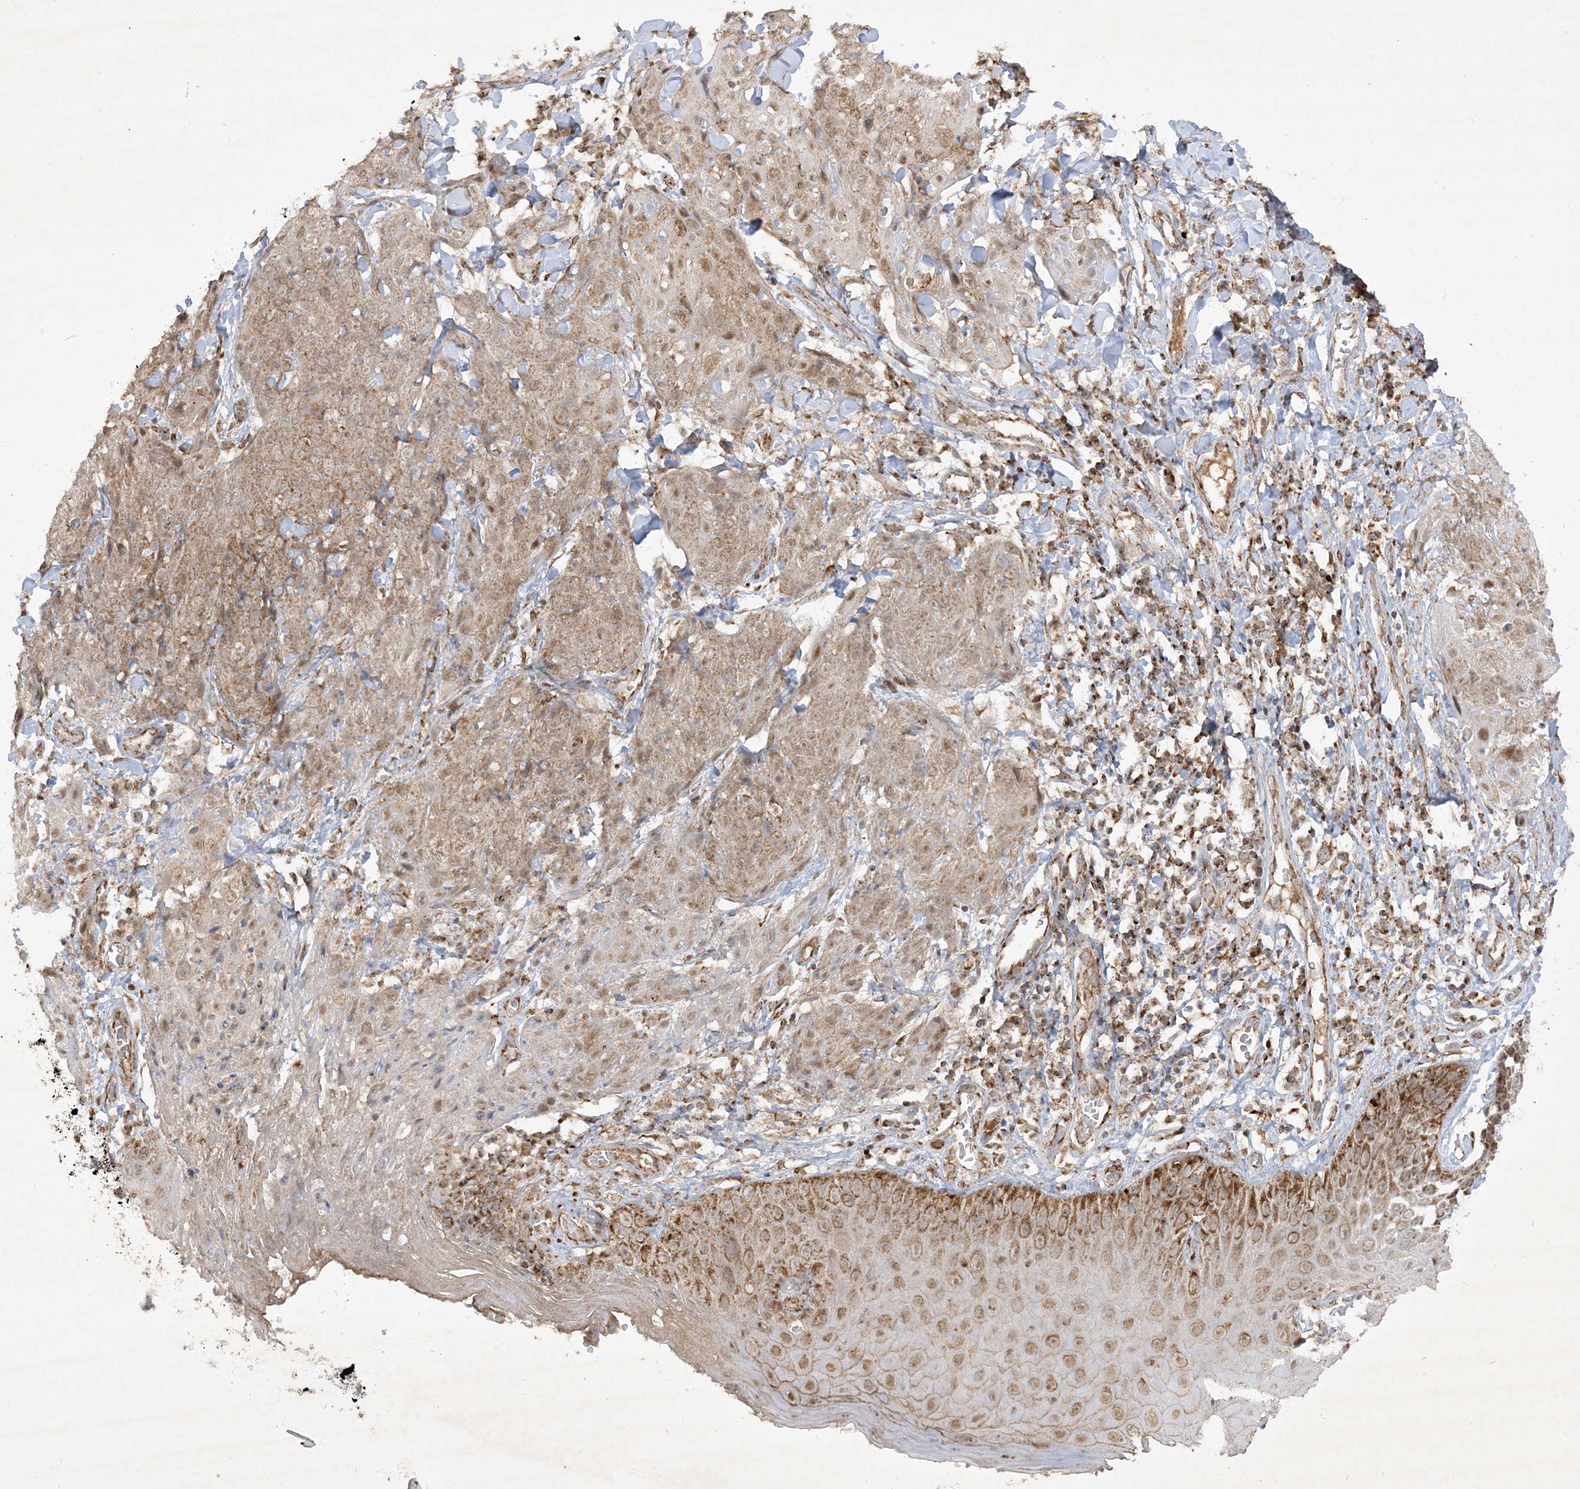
{"staining": {"intensity": "moderate", "quantity": ">75%", "location": "cytoplasmic/membranous,nuclear"}, "tissue": "skin cancer", "cell_type": "Tumor cells", "image_type": "cancer", "snomed": [{"axis": "morphology", "description": "Squamous cell carcinoma, NOS"}, {"axis": "topography", "description": "Skin"}, {"axis": "topography", "description": "Vulva"}], "caption": "Immunohistochemistry (IHC) of human skin squamous cell carcinoma demonstrates medium levels of moderate cytoplasmic/membranous and nuclear staining in about >75% of tumor cells.", "gene": "NDUFAF3", "patient": {"sex": "female", "age": 85}}